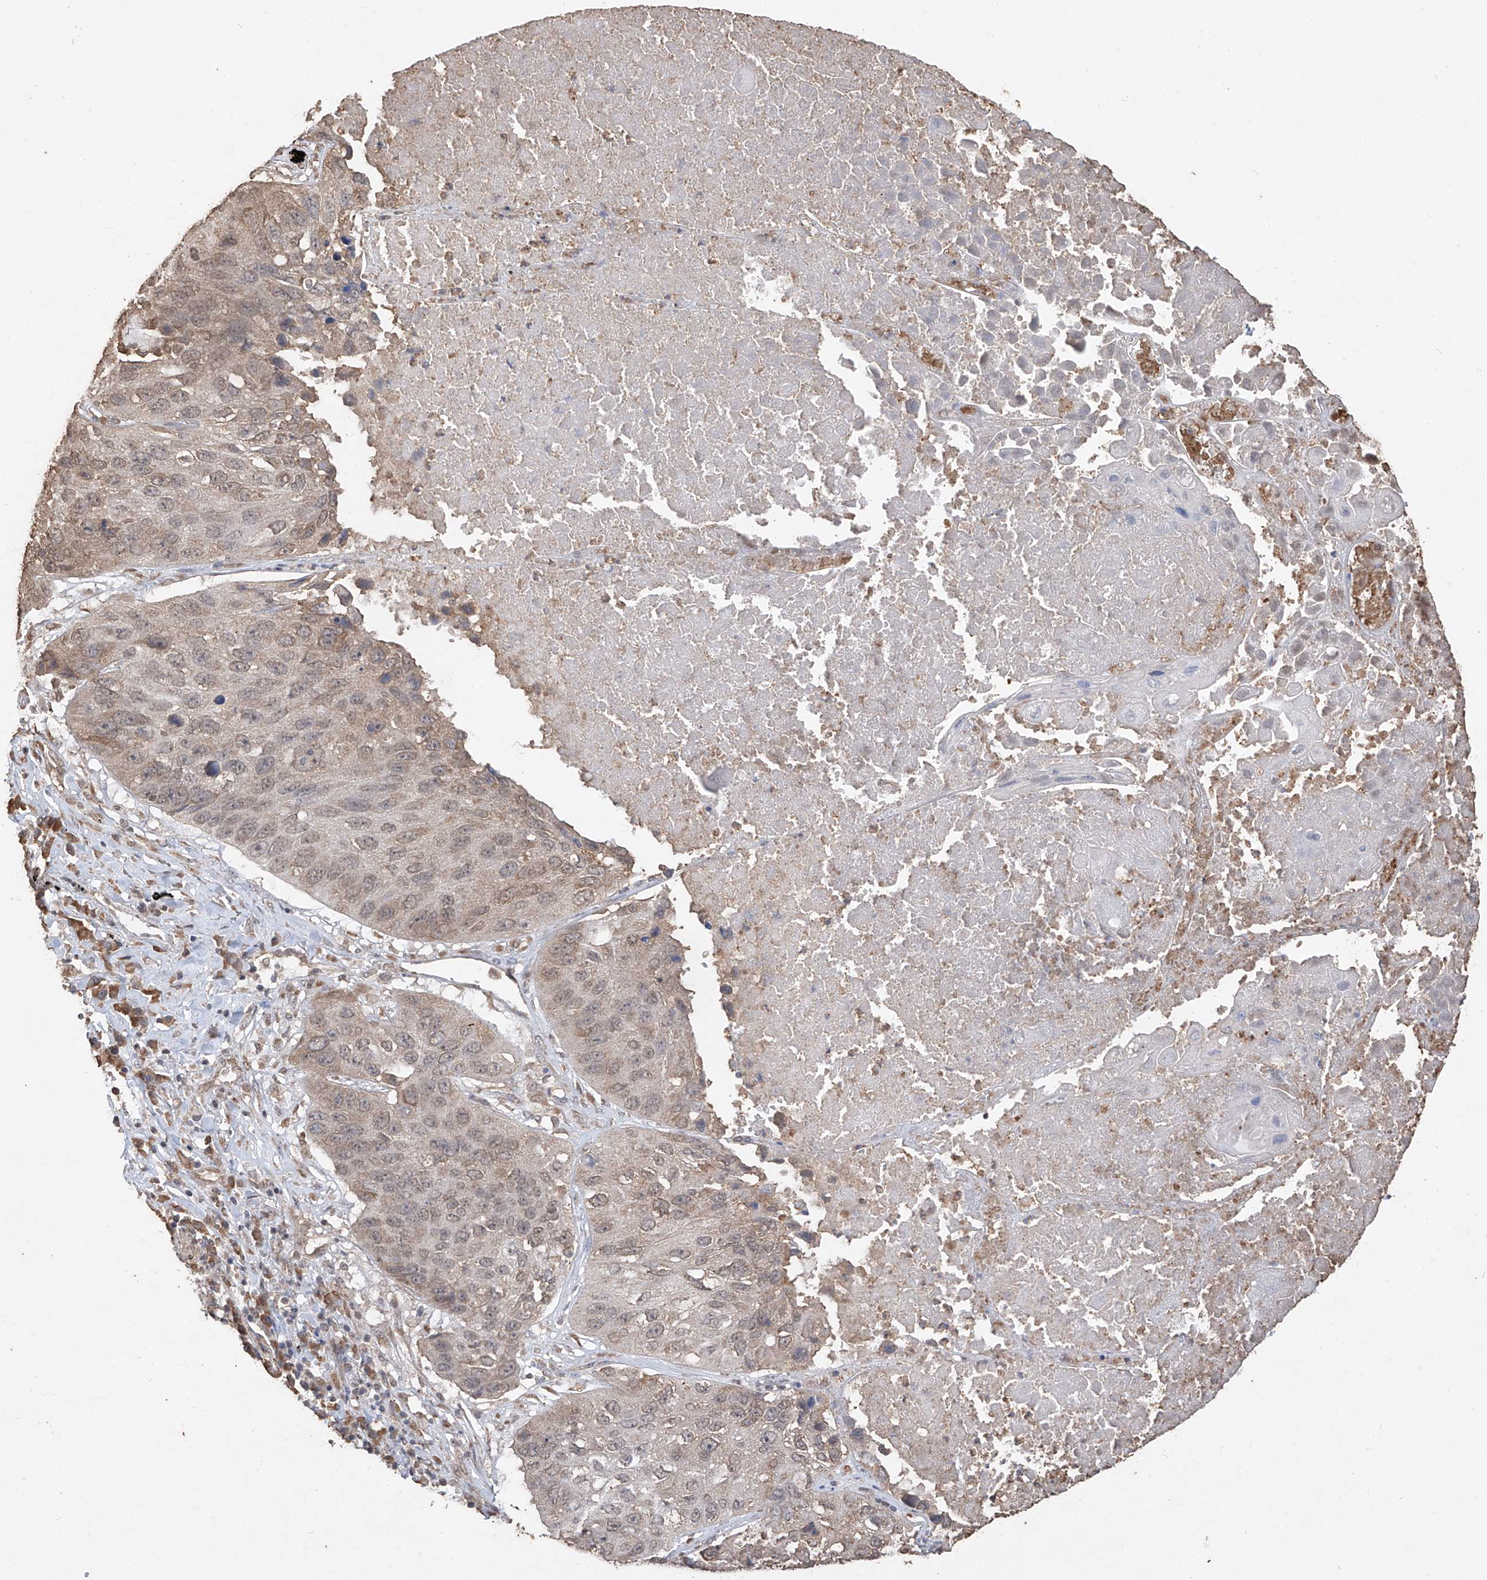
{"staining": {"intensity": "weak", "quantity": ">75%", "location": "cytoplasmic/membranous,nuclear"}, "tissue": "lung cancer", "cell_type": "Tumor cells", "image_type": "cancer", "snomed": [{"axis": "morphology", "description": "Squamous cell carcinoma, NOS"}, {"axis": "topography", "description": "Lung"}], "caption": "Tumor cells display low levels of weak cytoplasmic/membranous and nuclear staining in about >75% of cells in human lung cancer.", "gene": "ELOVL1", "patient": {"sex": "male", "age": 61}}